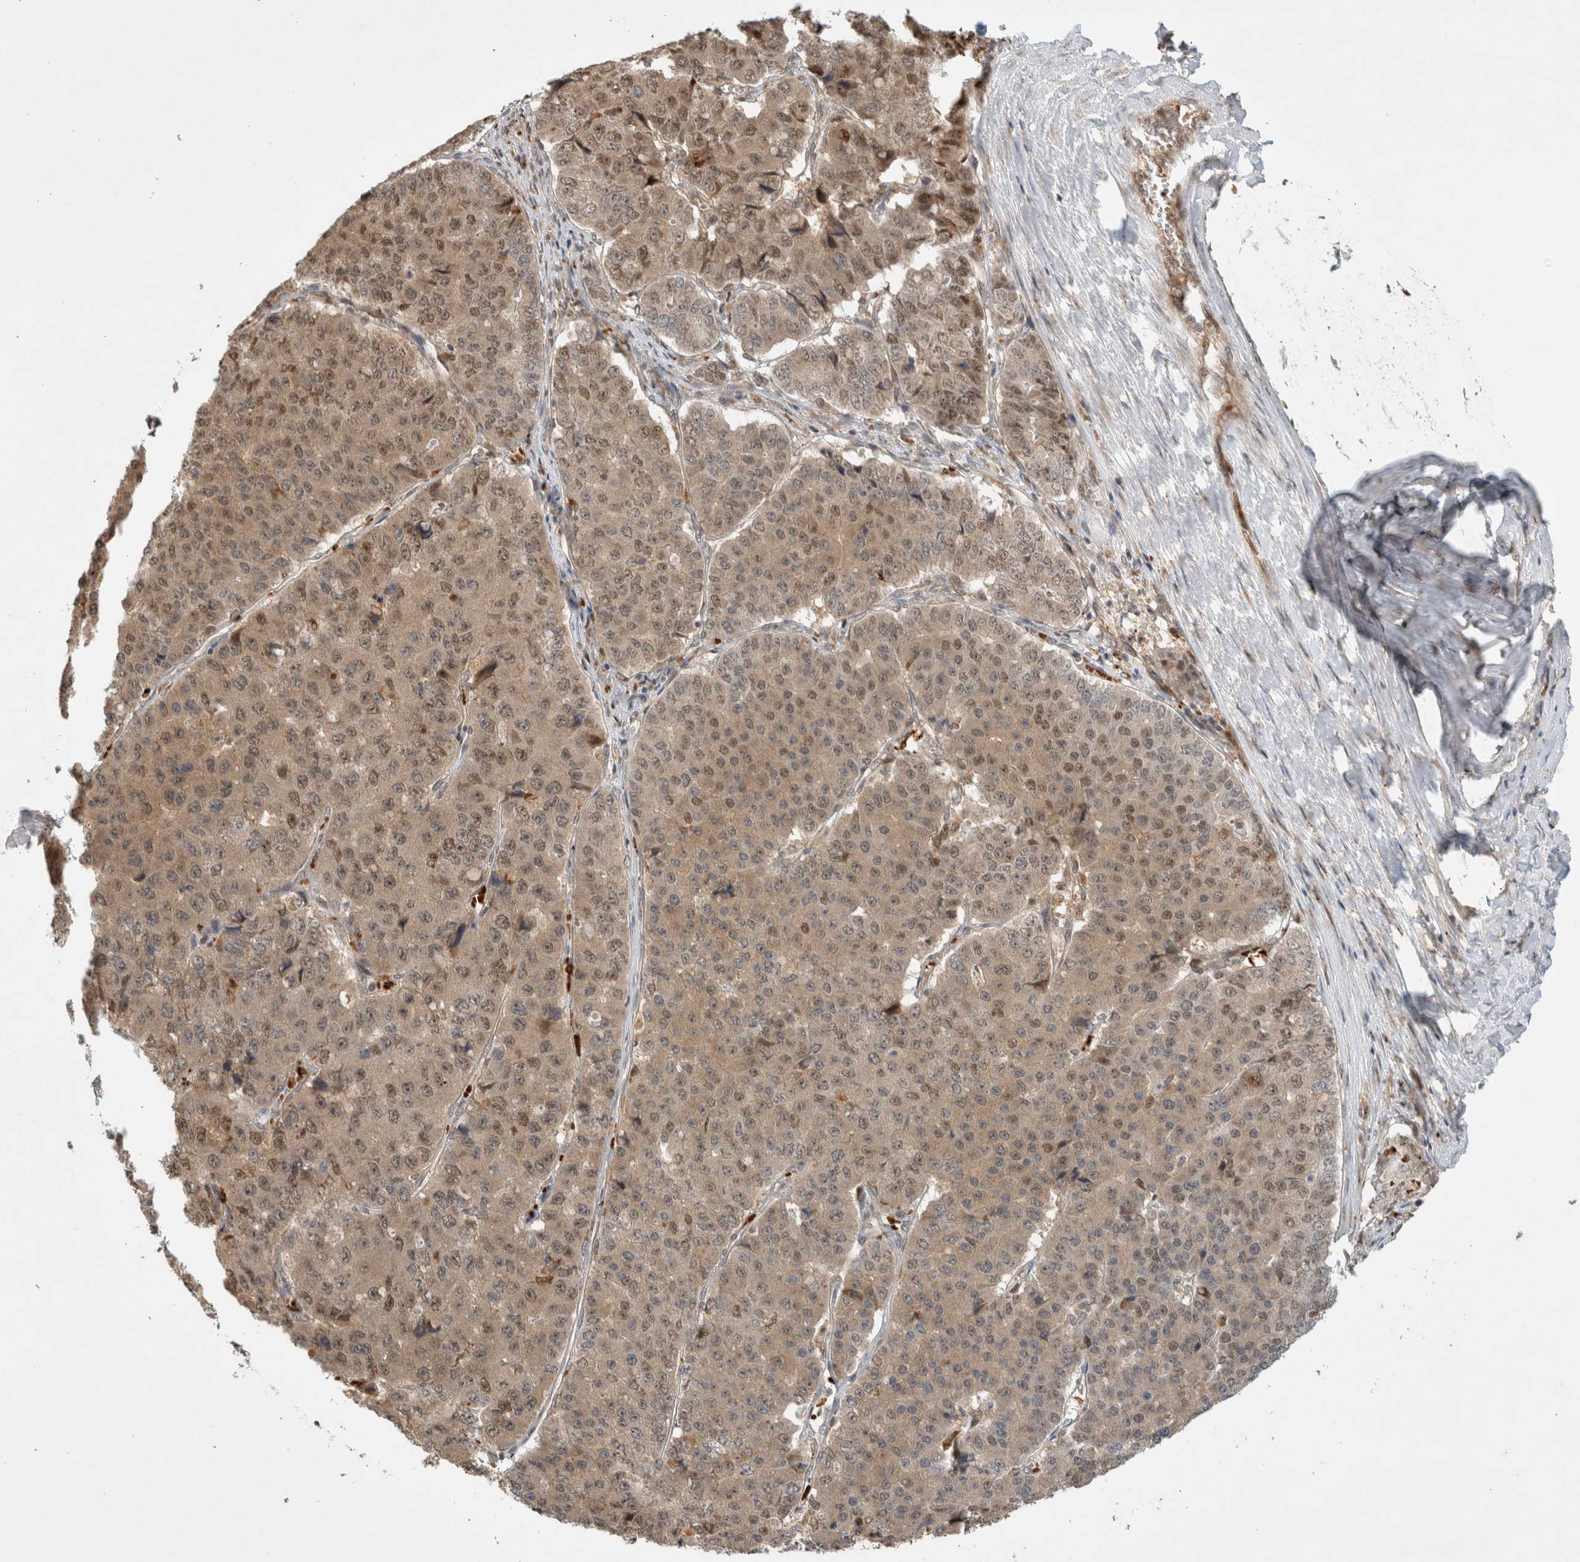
{"staining": {"intensity": "weak", "quantity": ">75%", "location": "cytoplasmic/membranous,nuclear"}, "tissue": "pancreatic cancer", "cell_type": "Tumor cells", "image_type": "cancer", "snomed": [{"axis": "morphology", "description": "Adenocarcinoma, NOS"}, {"axis": "topography", "description": "Pancreas"}], "caption": "Human adenocarcinoma (pancreatic) stained with a protein marker reveals weak staining in tumor cells.", "gene": "OTUD6B", "patient": {"sex": "male", "age": 50}}